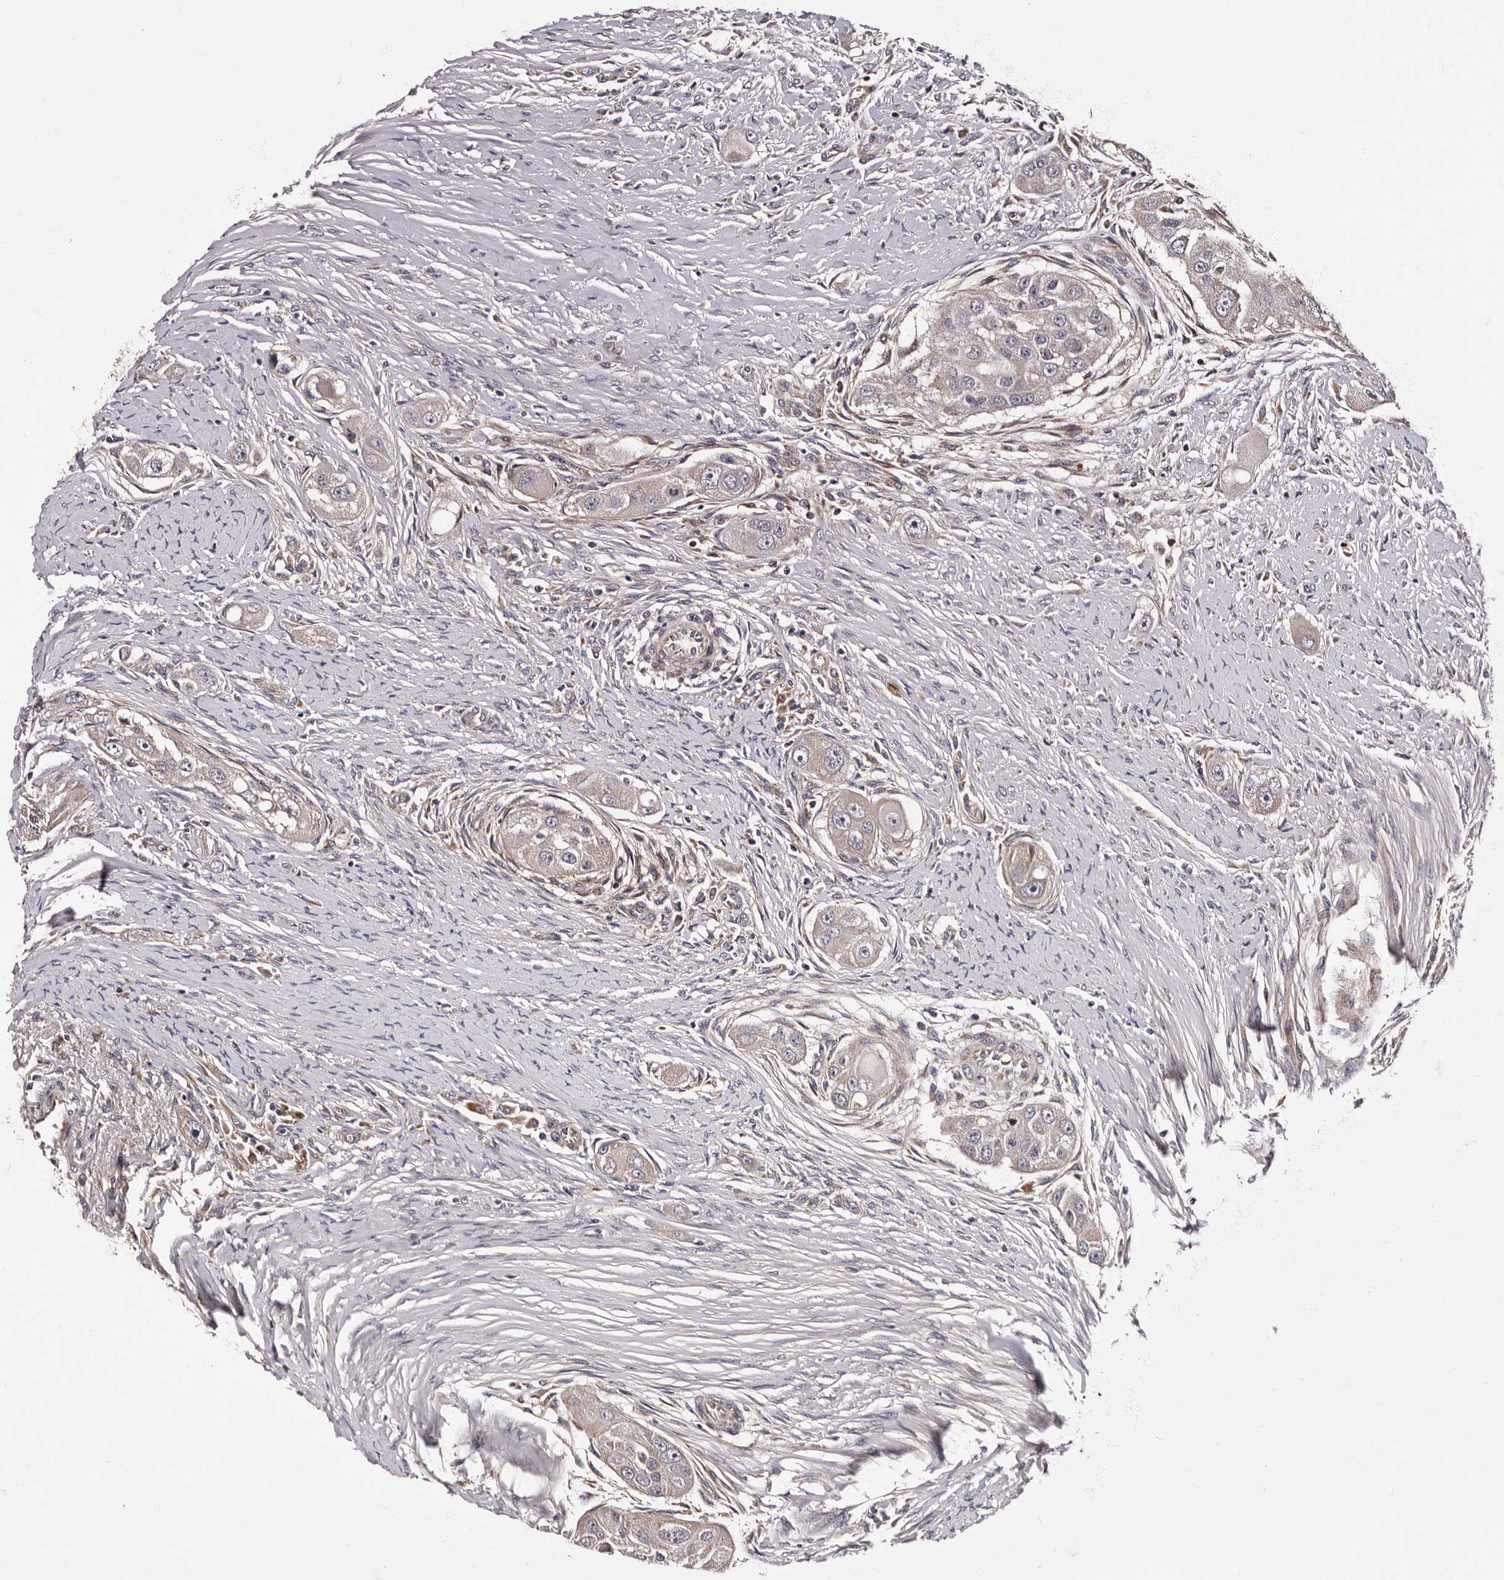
{"staining": {"intensity": "negative", "quantity": "none", "location": "none"}, "tissue": "head and neck cancer", "cell_type": "Tumor cells", "image_type": "cancer", "snomed": [{"axis": "morphology", "description": "Normal tissue, NOS"}, {"axis": "morphology", "description": "Squamous cell carcinoma, NOS"}, {"axis": "topography", "description": "Skeletal muscle"}, {"axis": "topography", "description": "Head-Neck"}], "caption": "This is a micrograph of immunohistochemistry (IHC) staining of head and neck cancer, which shows no staining in tumor cells.", "gene": "ADCK5", "patient": {"sex": "male", "age": 51}}